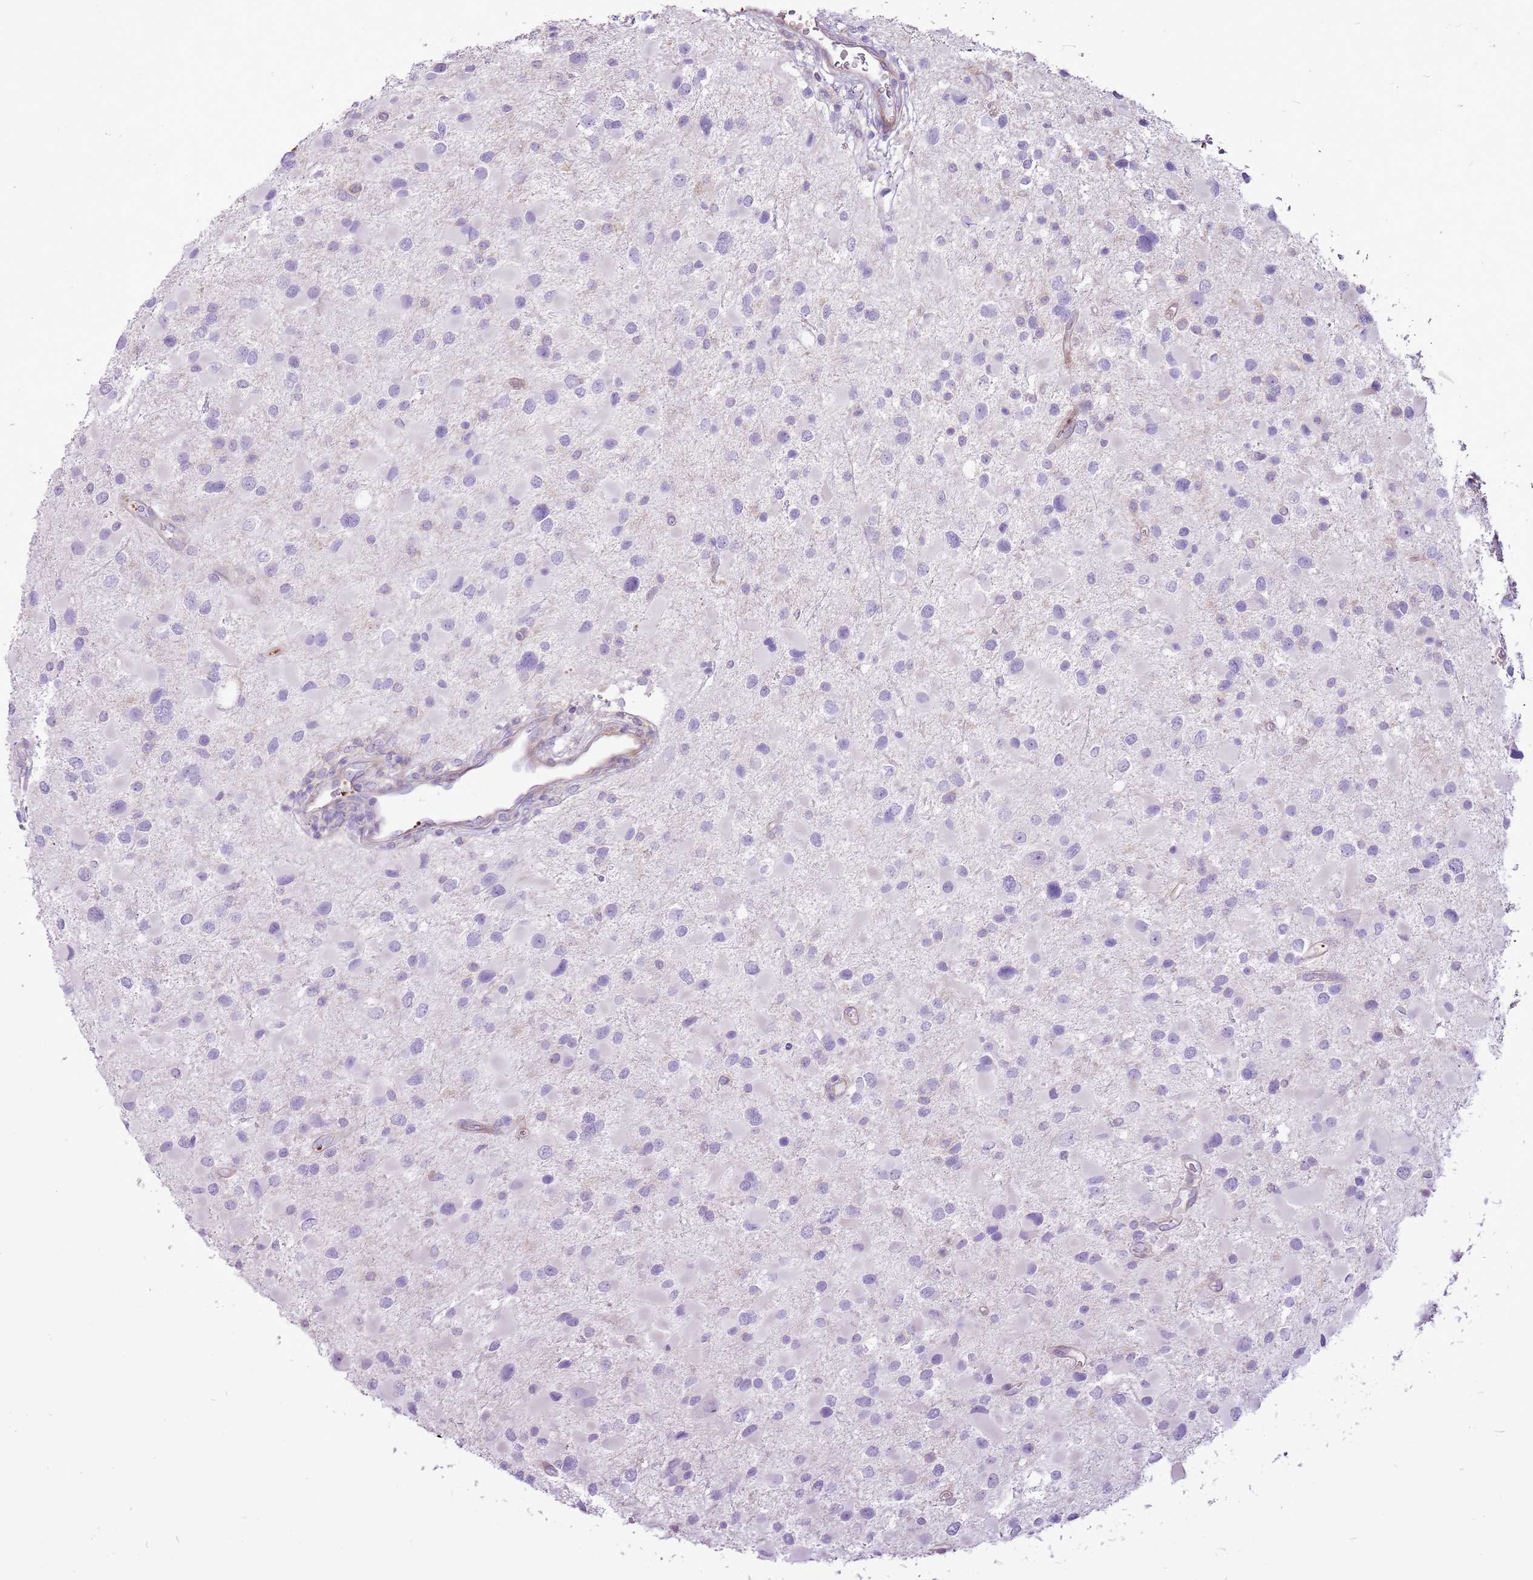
{"staining": {"intensity": "negative", "quantity": "none", "location": "none"}, "tissue": "glioma", "cell_type": "Tumor cells", "image_type": "cancer", "snomed": [{"axis": "morphology", "description": "Glioma, malignant, Low grade"}, {"axis": "topography", "description": "Brain"}], "caption": "IHC of malignant glioma (low-grade) demonstrates no positivity in tumor cells. The staining is performed using DAB brown chromogen with nuclei counter-stained in using hematoxylin.", "gene": "CHAC2", "patient": {"sex": "female", "age": 32}}